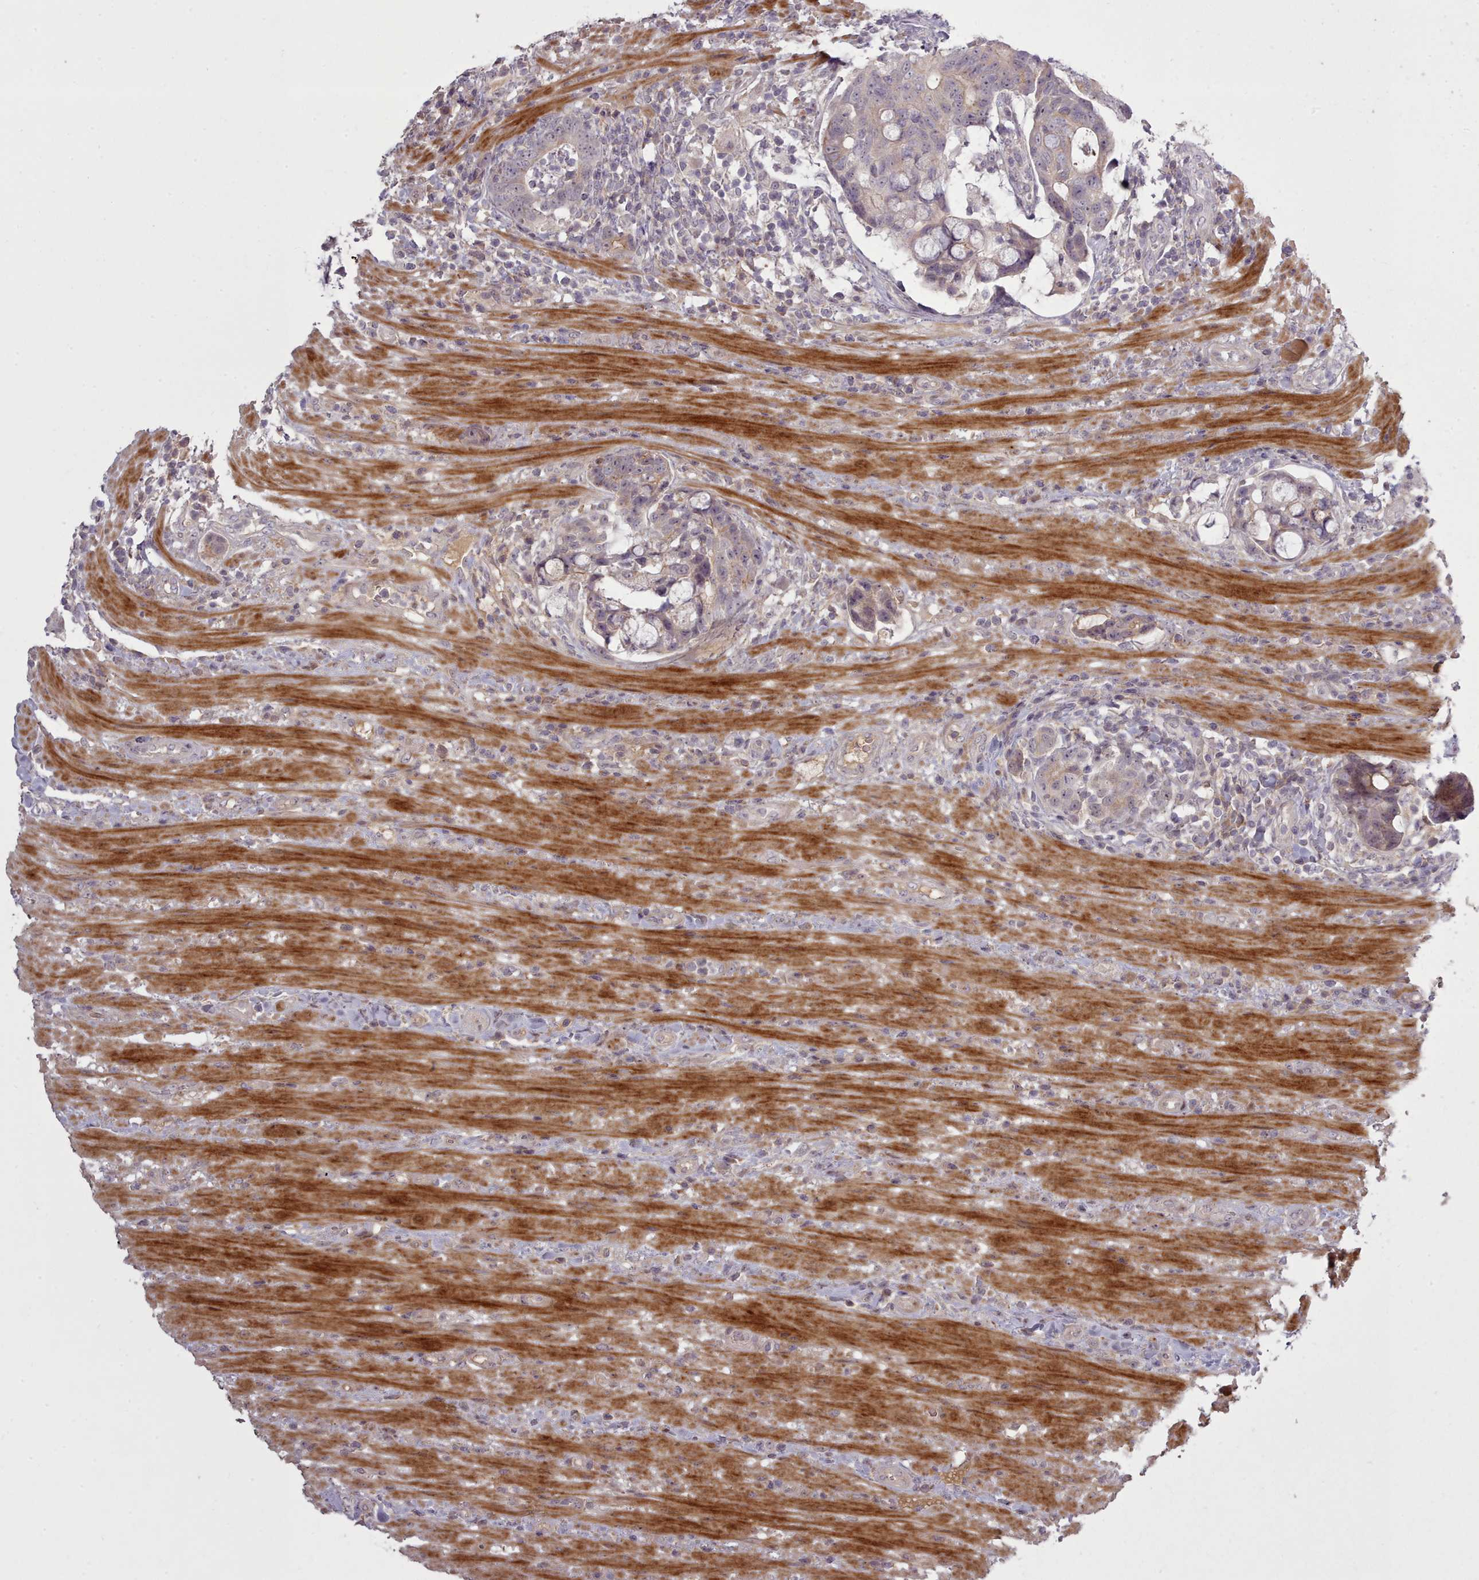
{"staining": {"intensity": "weak", "quantity": "<25%", "location": "cytoplasmic/membranous"}, "tissue": "colorectal cancer", "cell_type": "Tumor cells", "image_type": "cancer", "snomed": [{"axis": "morphology", "description": "Adenocarcinoma, NOS"}, {"axis": "topography", "description": "Colon"}], "caption": "A histopathology image of colorectal adenocarcinoma stained for a protein exhibits no brown staining in tumor cells.", "gene": "LEFTY2", "patient": {"sex": "female", "age": 82}}